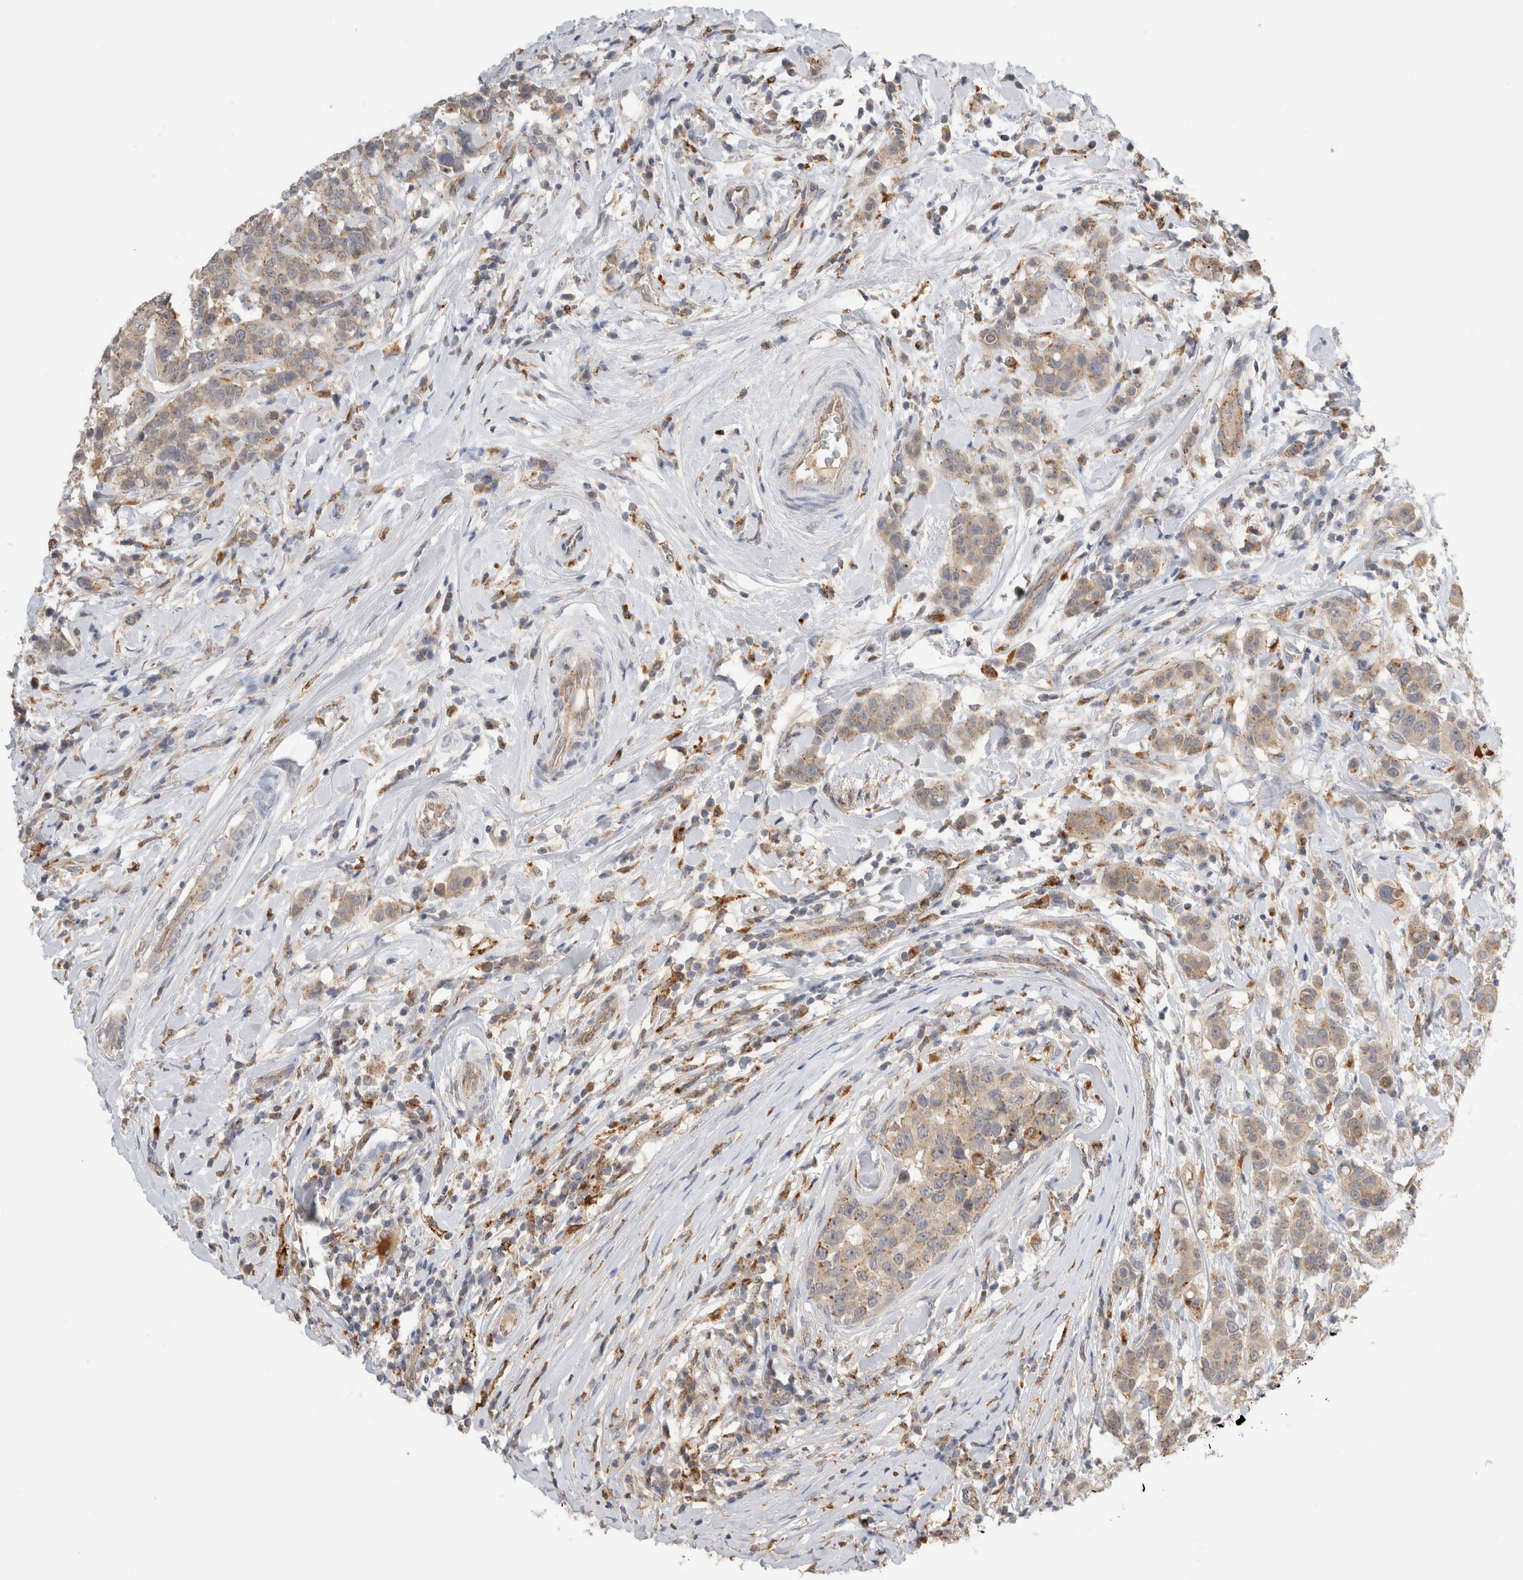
{"staining": {"intensity": "weak", "quantity": "25%-75%", "location": "cytoplasmic/membranous"}, "tissue": "breast cancer", "cell_type": "Tumor cells", "image_type": "cancer", "snomed": [{"axis": "morphology", "description": "Duct carcinoma"}, {"axis": "topography", "description": "Breast"}], "caption": "Breast cancer stained with a brown dye exhibits weak cytoplasmic/membranous positive expression in about 25%-75% of tumor cells.", "gene": "GNS", "patient": {"sex": "female", "age": 27}}